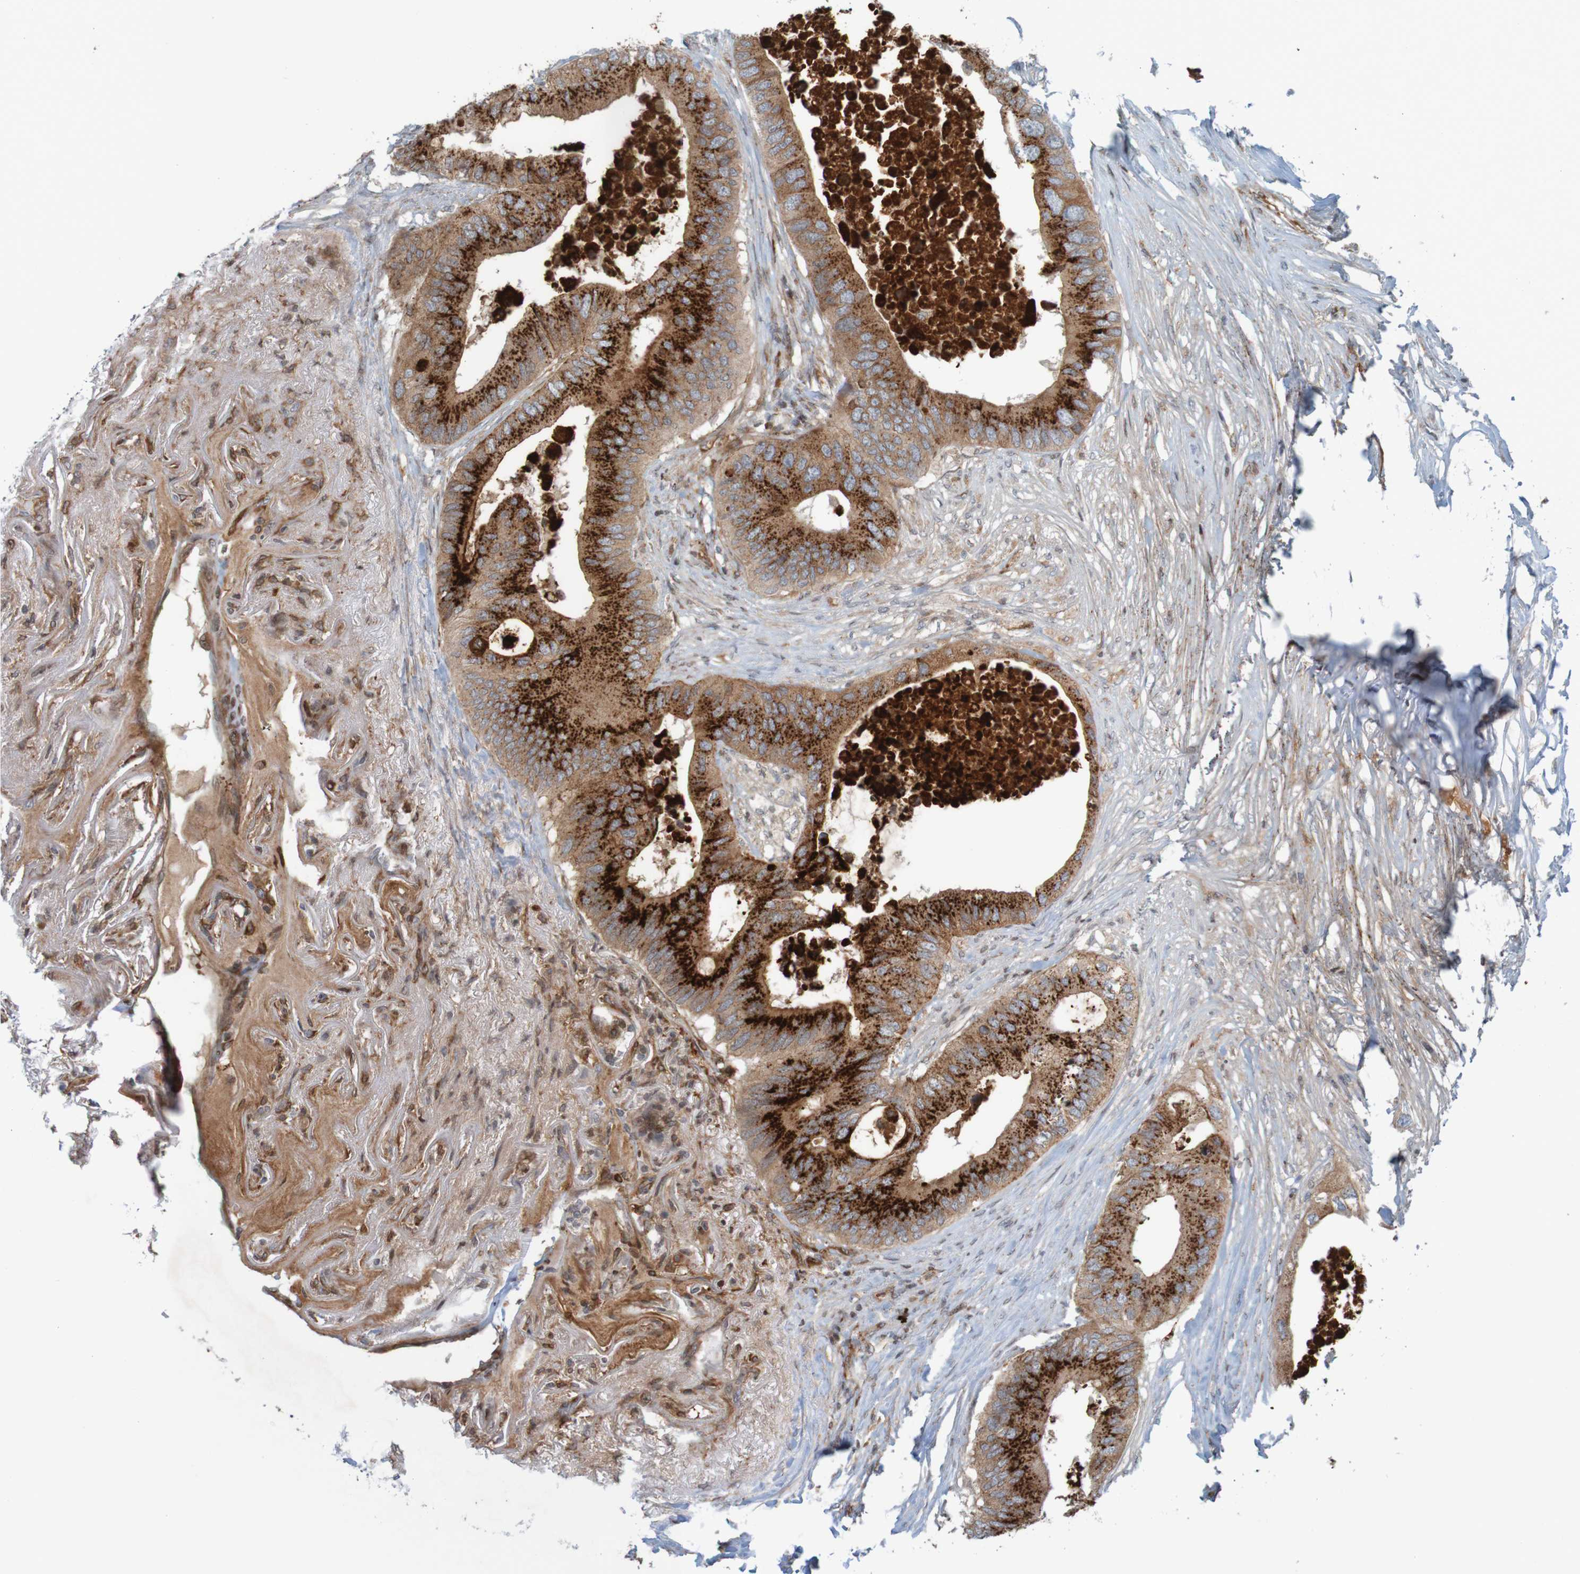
{"staining": {"intensity": "strong", "quantity": ">75%", "location": "cytoplasmic/membranous"}, "tissue": "colorectal cancer", "cell_type": "Tumor cells", "image_type": "cancer", "snomed": [{"axis": "morphology", "description": "Adenocarcinoma, NOS"}, {"axis": "topography", "description": "Colon"}], "caption": "DAB (3,3'-diaminobenzidine) immunohistochemical staining of human colorectal adenocarcinoma exhibits strong cytoplasmic/membranous protein staining in about >75% of tumor cells.", "gene": "GUCY1A1", "patient": {"sex": "male", "age": 71}}